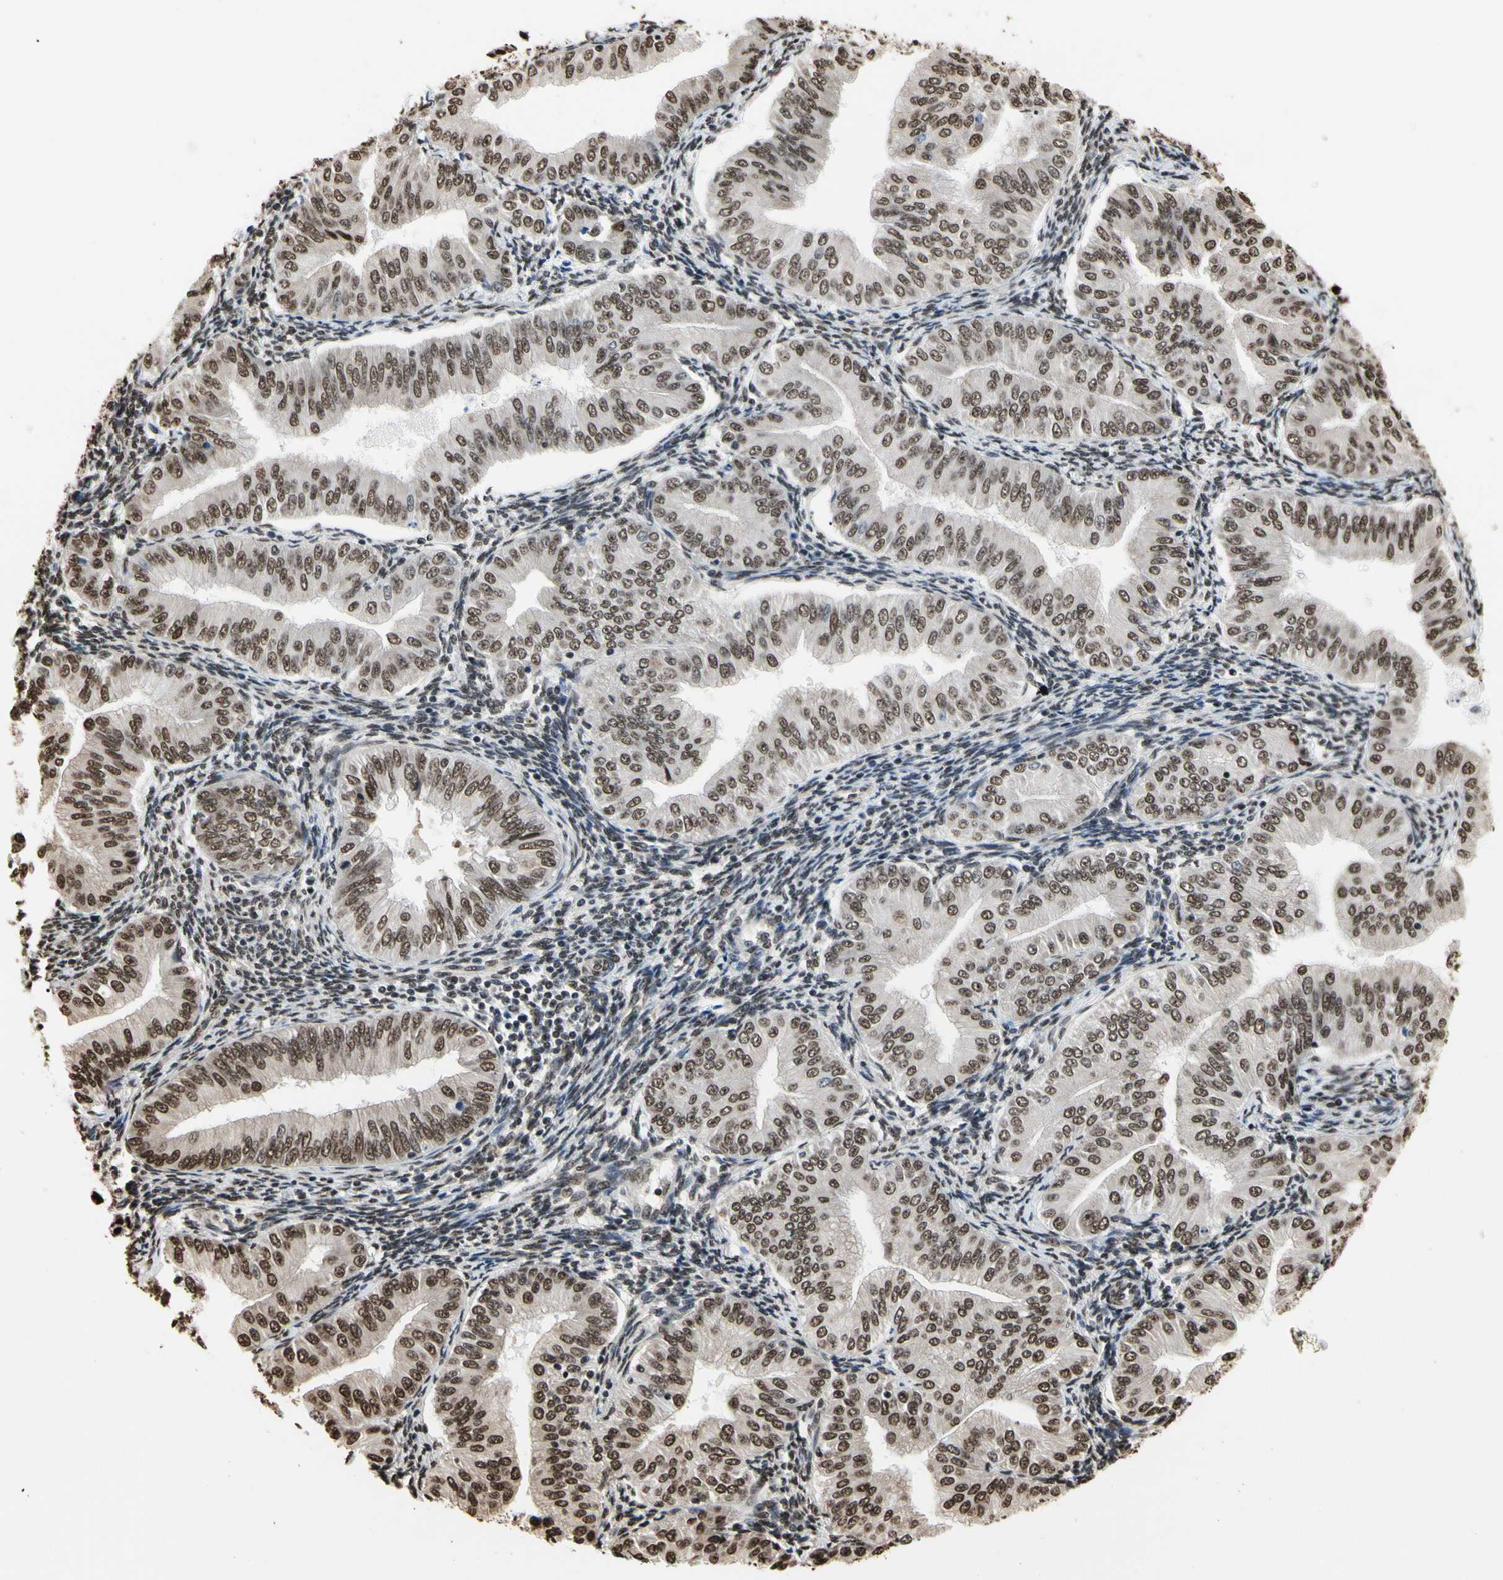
{"staining": {"intensity": "moderate", "quantity": ">75%", "location": "nuclear"}, "tissue": "endometrial cancer", "cell_type": "Tumor cells", "image_type": "cancer", "snomed": [{"axis": "morphology", "description": "Normal tissue, NOS"}, {"axis": "morphology", "description": "Adenocarcinoma, NOS"}, {"axis": "topography", "description": "Endometrium"}], "caption": "A high-resolution histopathology image shows immunohistochemistry staining of endometrial cancer (adenocarcinoma), which reveals moderate nuclear positivity in approximately >75% of tumor cells.", "gene": "HNRNPK", "patient": {"sex": "female", "age": 53}}